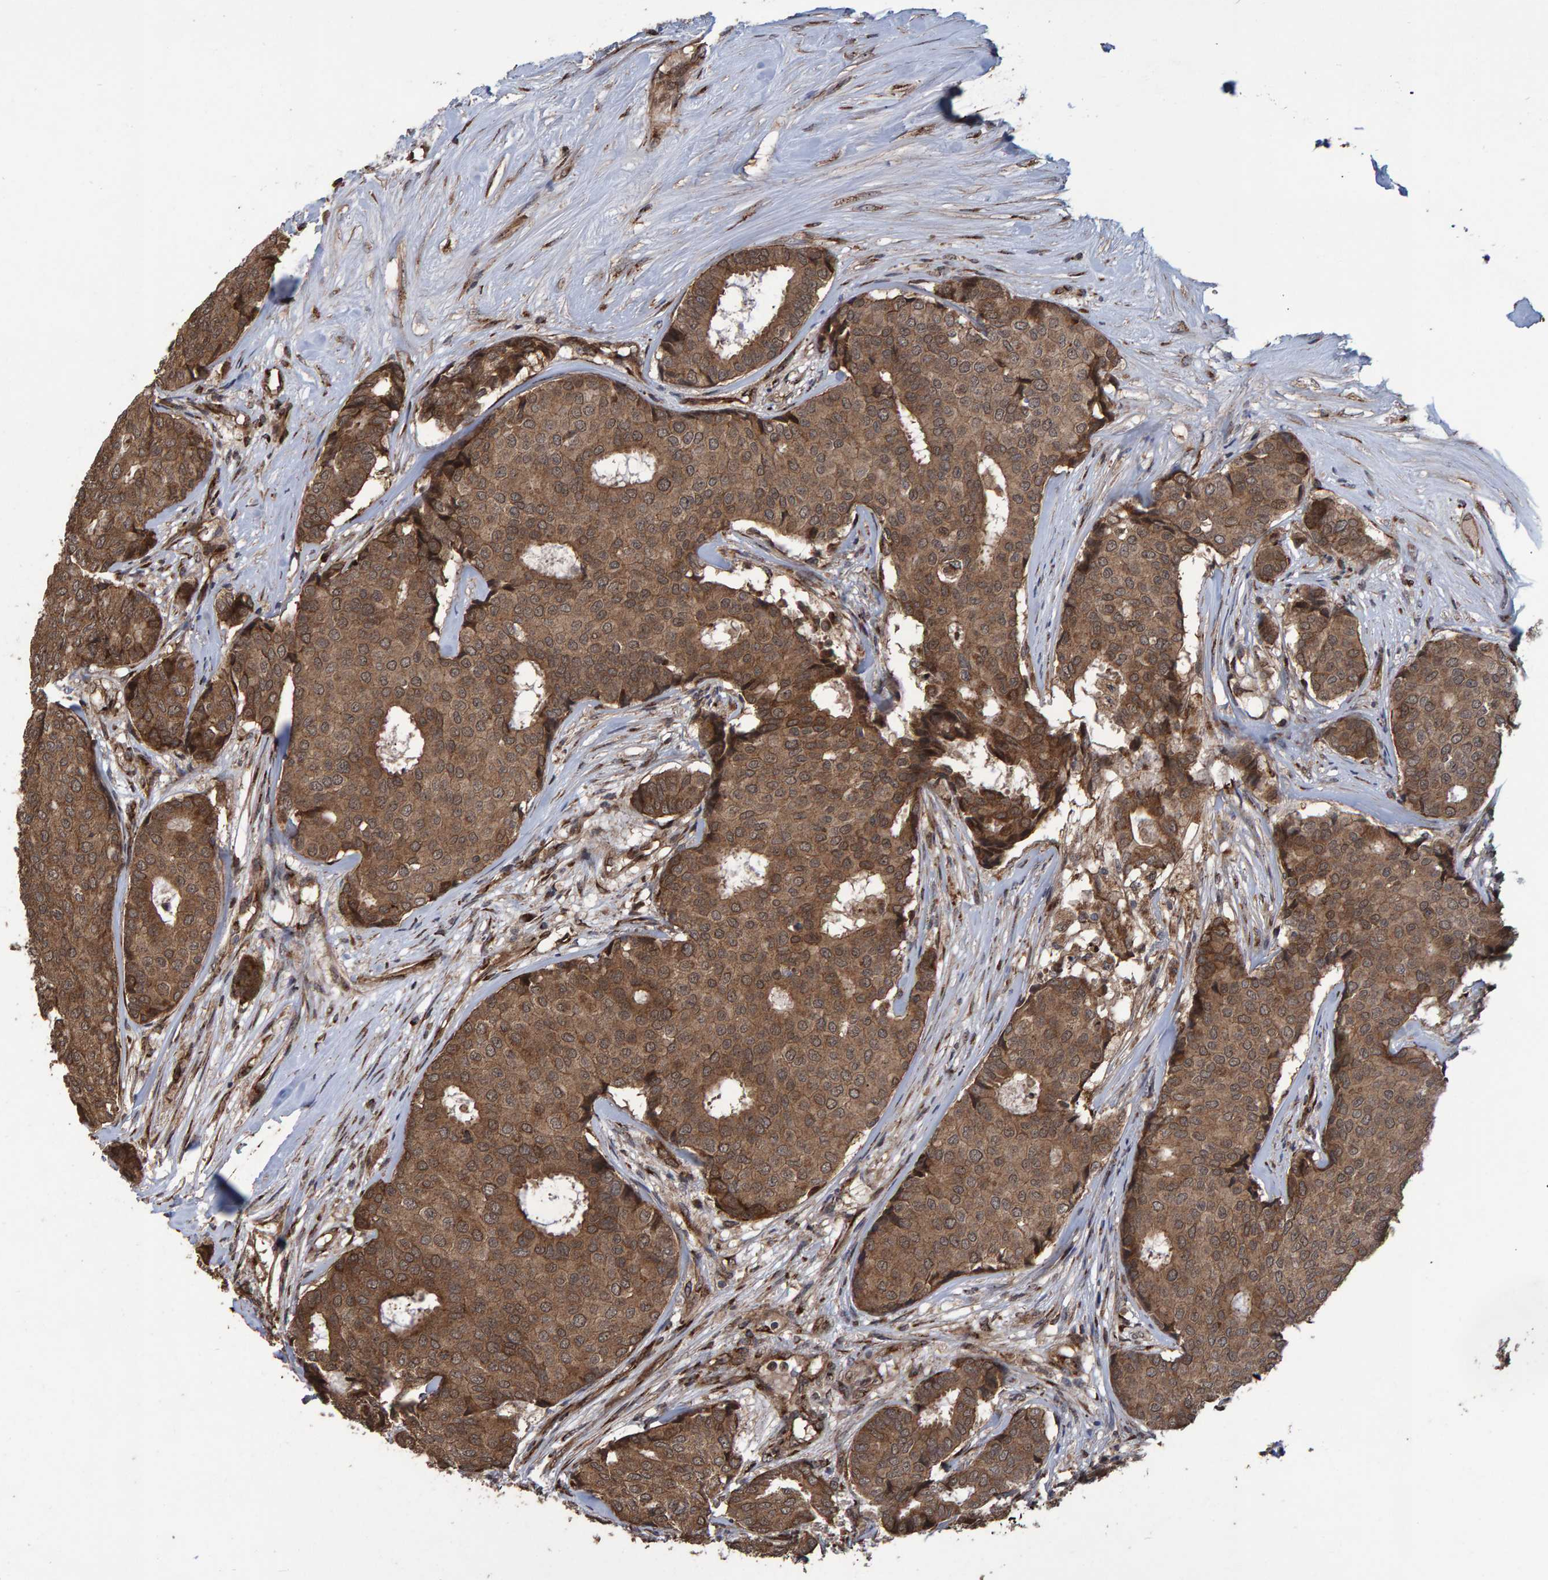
{"staining": {"intensity": "moderate", "quantity": ">75%", "location": "cytoplasmic/membranous,nuclear"}, "tissue": "breast cancer", "cell_type": "Tumor cells", "image_type": "cancer", "snomed": [{"axis": "morphology", "description": "Duct carcinoma"}, {"axis": "topography", "description": "Breast"}], "caption": "Immunohistochemical staining of breast cancer demonstrates medium levels of moderate cytoplasmic/membranous and nuclear protein expression in about >75% of tumor cells.", "gene": "TRIM68", "patient": {"sex": "female", "age": 75}}